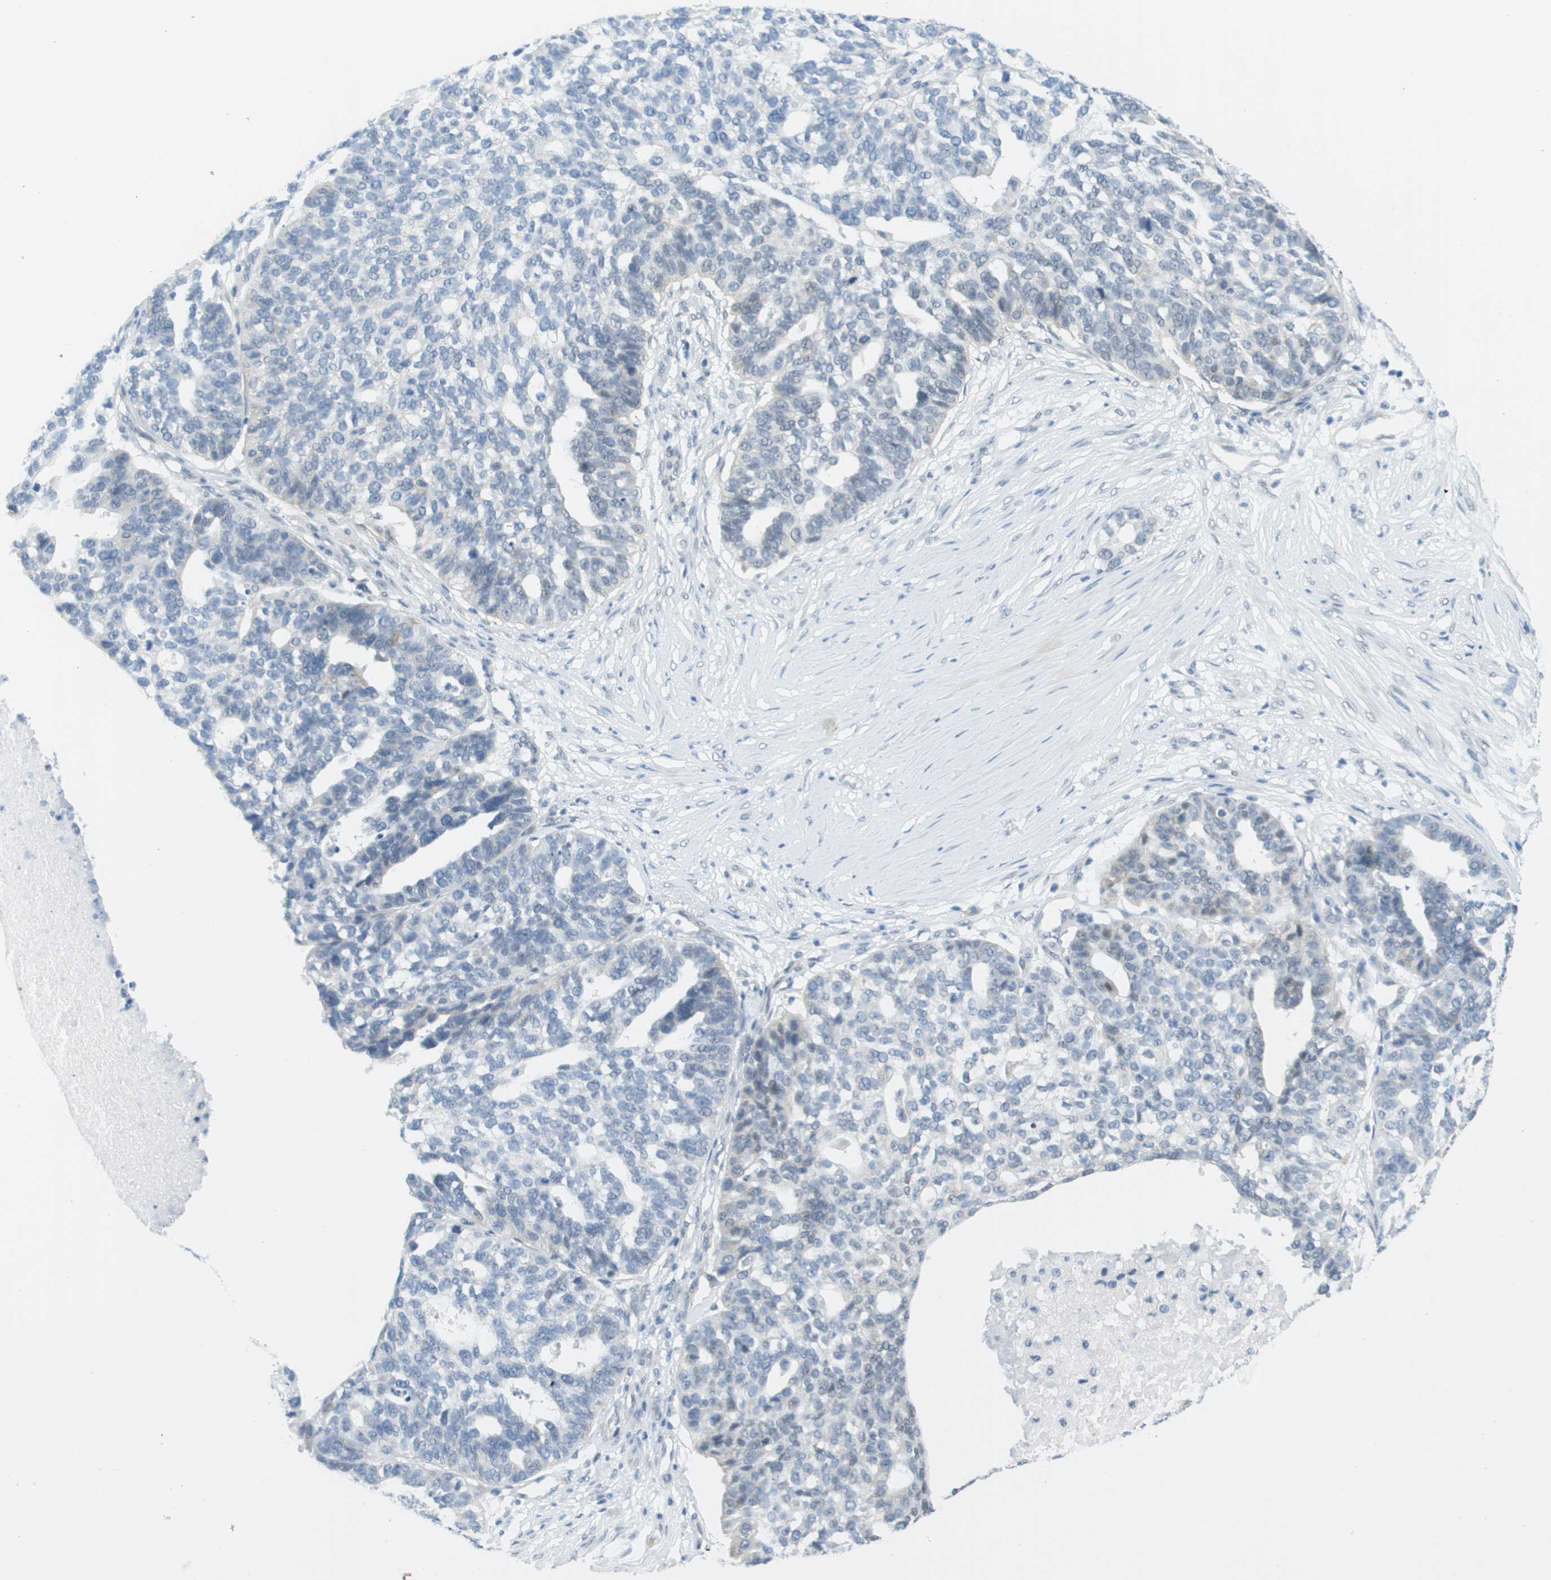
{"staining": {"intensity": "negative", "quantity": "none", "location": "none"}, "tissue": "ovarian cancer", "cell_type": "Tumor cells", "image_type": "cancer", "snomed": [{"axis": "morphology", "description": "Cystadenocarcinoma, serous, NOS"}, {"axis": "topography", "description": "Ovary"}], "caption": "An image of serous cystadenocarcinoma (ovarian) stained for a protein reveals no brown staining in tumor cells.", "gene": "ARID1B", "patient": {"sex": "female", "age": 59}}